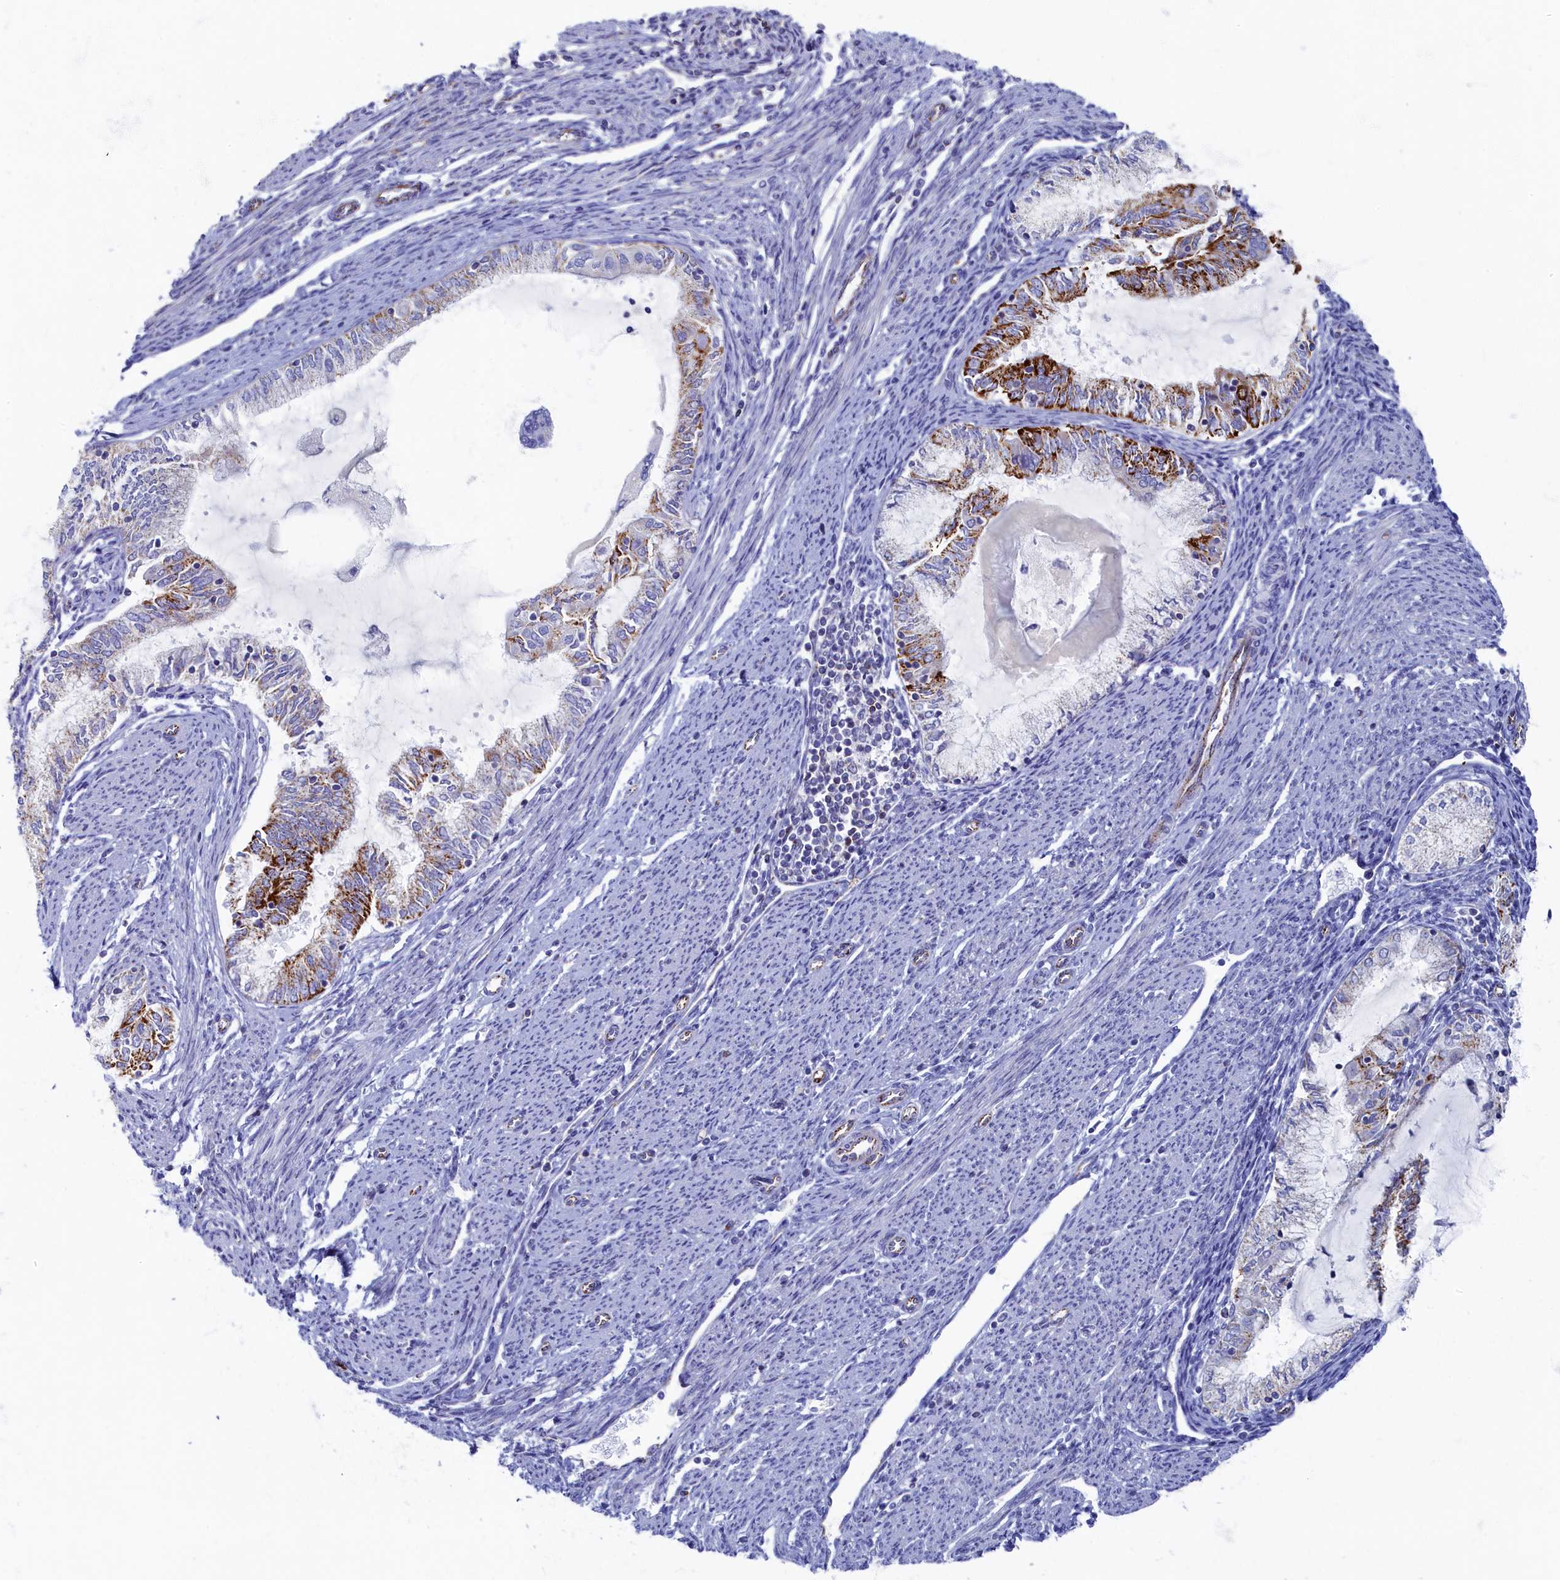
{"staining": {"intensity": "strong", "quantity": "<25%", "location": "cytoplasmic/membranous"}, "tissue": "endometrial cancer", "cell_type": "Tumor cells", "image_type": "cancer", "snomed": [{"axis": "morphology", "description": "Adenocarcinoma, NOS"}, {"axis": "topography", "description": "Endometrium"}], "caption": "Endometrial adenocarcinoma stained for a protein (brown) exhibits strong cytoplasmic/membranous positive expression in approximately <25% of tumor cells.", "gene": "OCIAD2", "patient": {"sex": "female", "age": 79}}